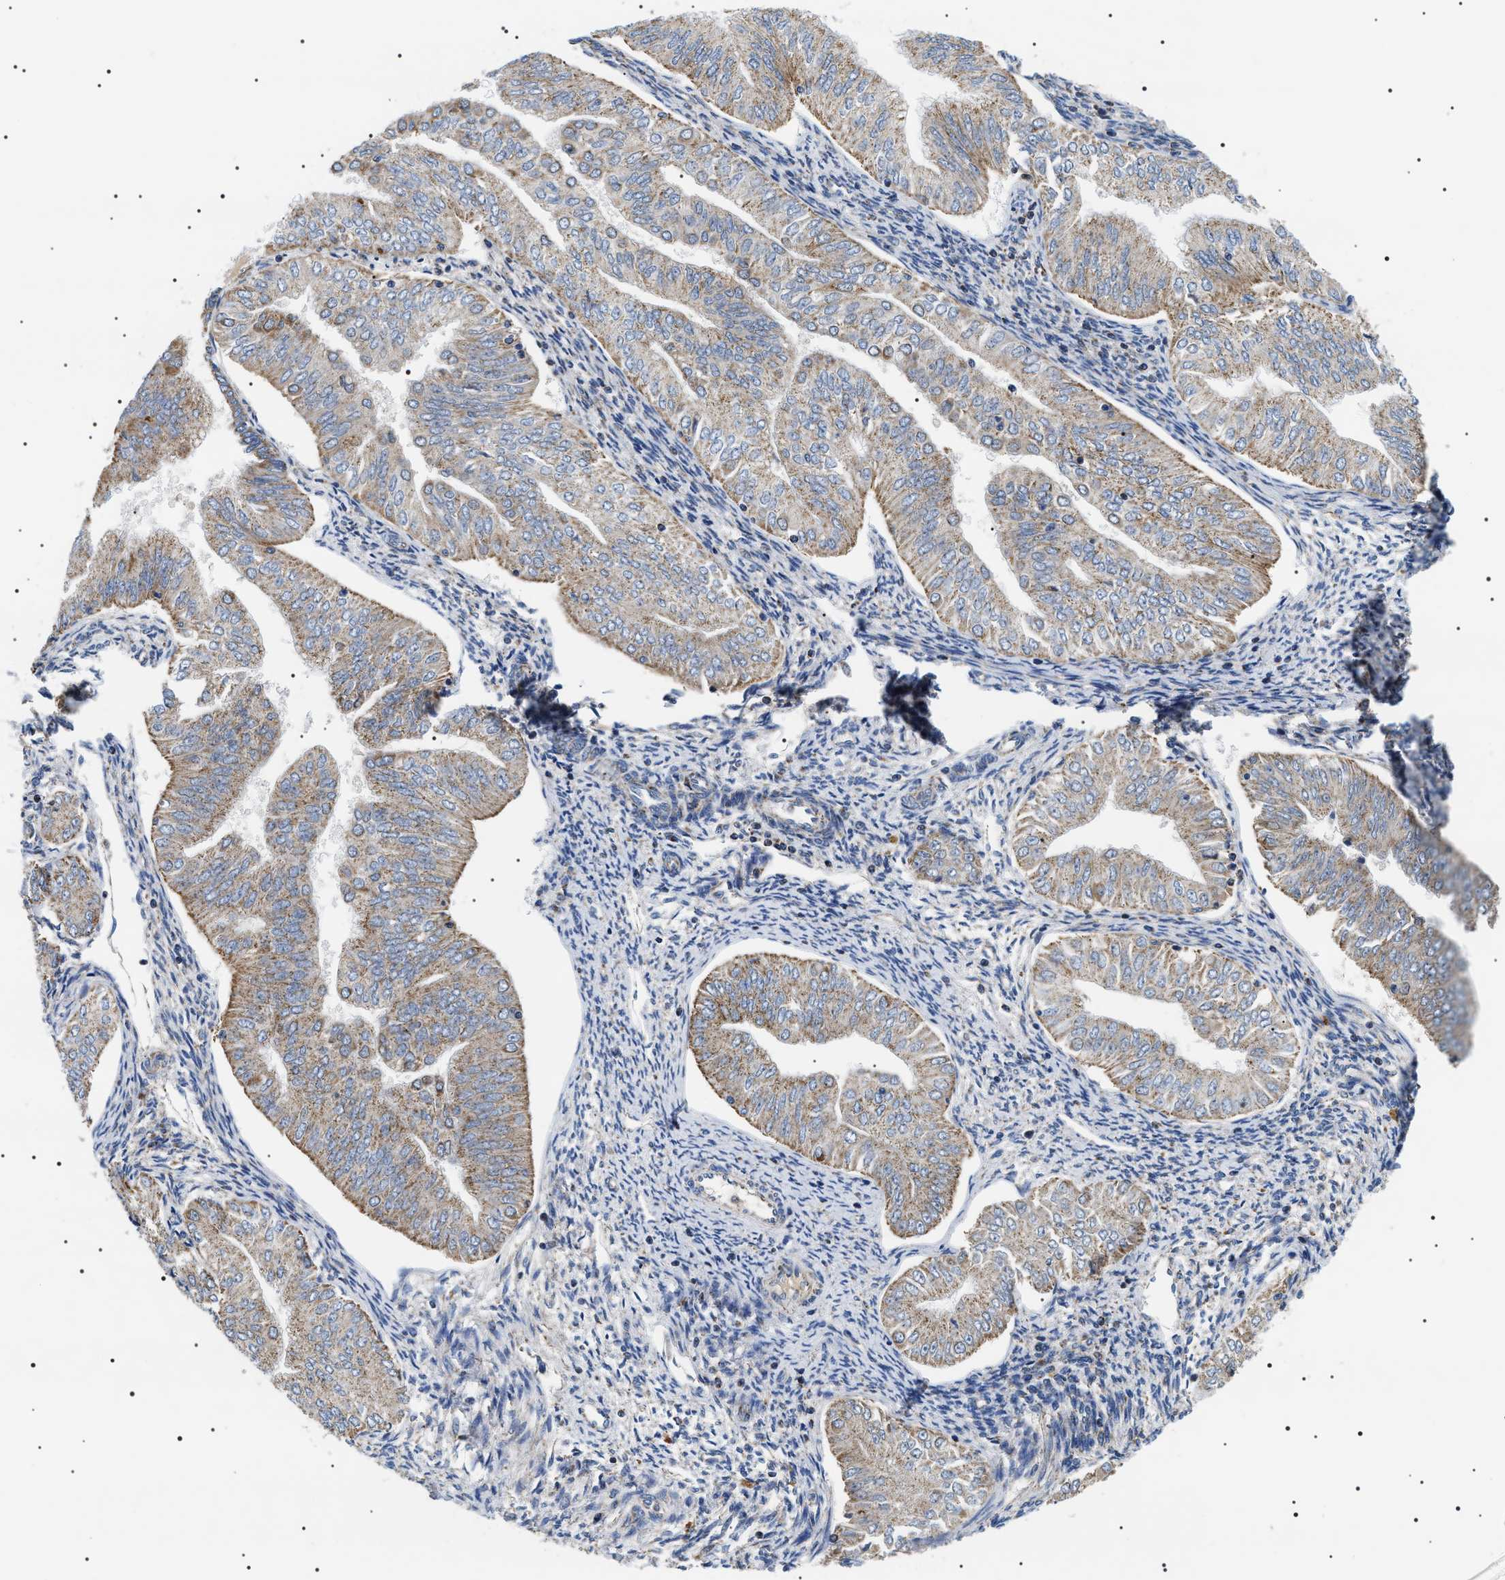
{"staining": {"intensity": "weak", "quantity": "25%-75%", "location": "cytoplasmic/membranous"}, "tissue": "endometrial cancer", "cell_type": "Tumor cells", "image_type": "cancer", "snomed": [{"axis": "morphology", "description": "Normal tissue, NOS"}, {"axis": "morphology", "description": "Adenocarcinoma, NOS"}, {"axis": "topography", "description": "Endometrium"}], "caption": "A low amount of weak cytoplasmic/membranous expression is appreciated in about 25%-75% of tumor cells in adenocarcinoma (endometrial) tissue.", "gene": "OXSM", "patient": {"sex": "female", "age": 53}}